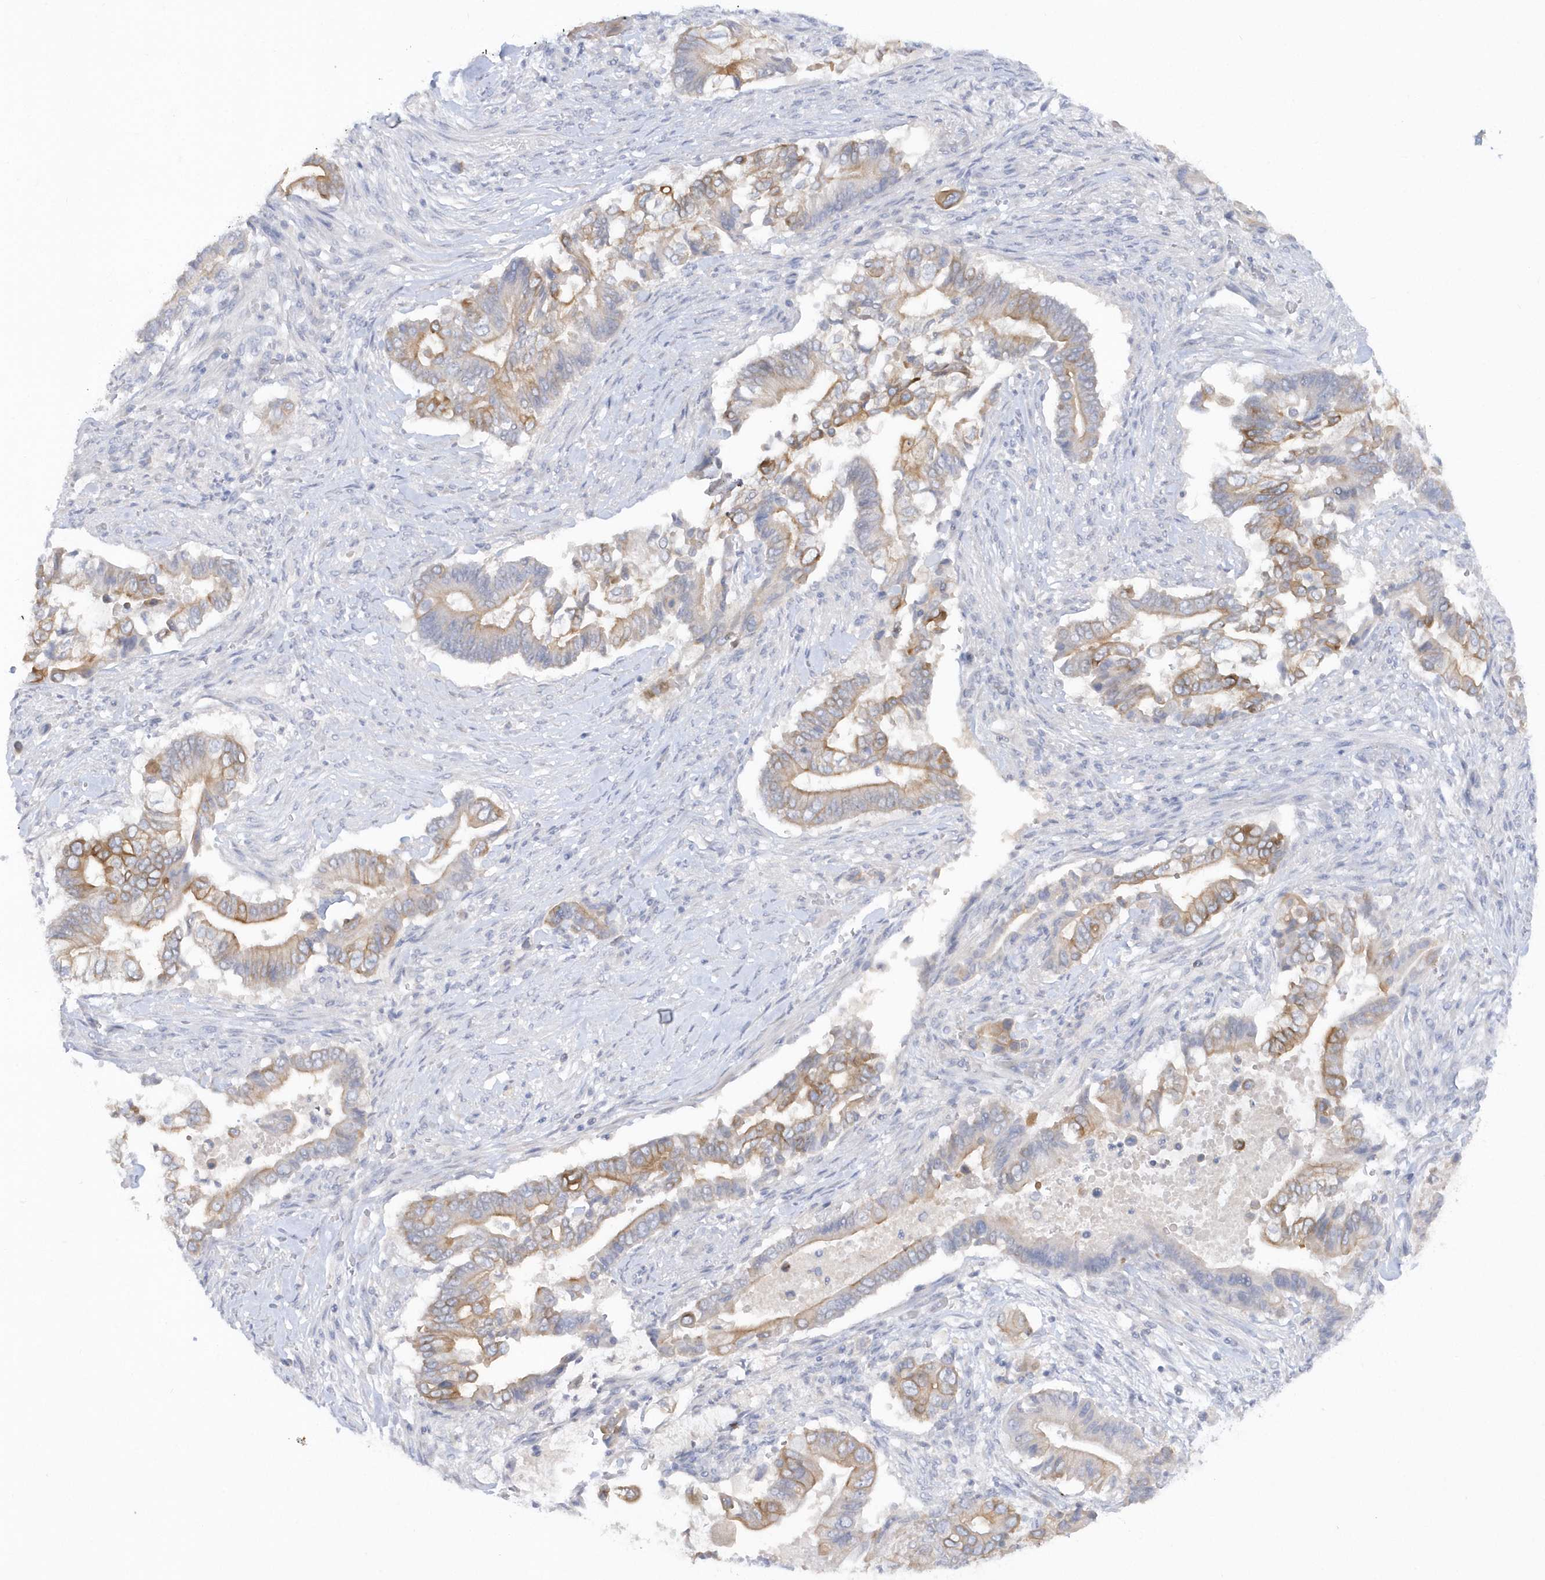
{"staining": {"intensity": "moderate", "quantity": "25%-75%", "location": "cytoplasmic/membranous"}, "tissue": "pancreatic cancer", "cell_type": "Tumor cells", "image_type": "cancer", "snomed": [{"axis": "morphology", "description": "Adenocarcinoma, NOS"}, {"axis": "topography", "description": "Pancreas"}], "caption": "A photomicrograph showing moderate cytoplasmic/membranous positivity in approximately 25%-75% of tumor cells in pancreatic adenocarcinoma, as visualized by brown immunohistochemical staining.", "gene": "RPE", "patient": {"sex": "male", "age": 68}}